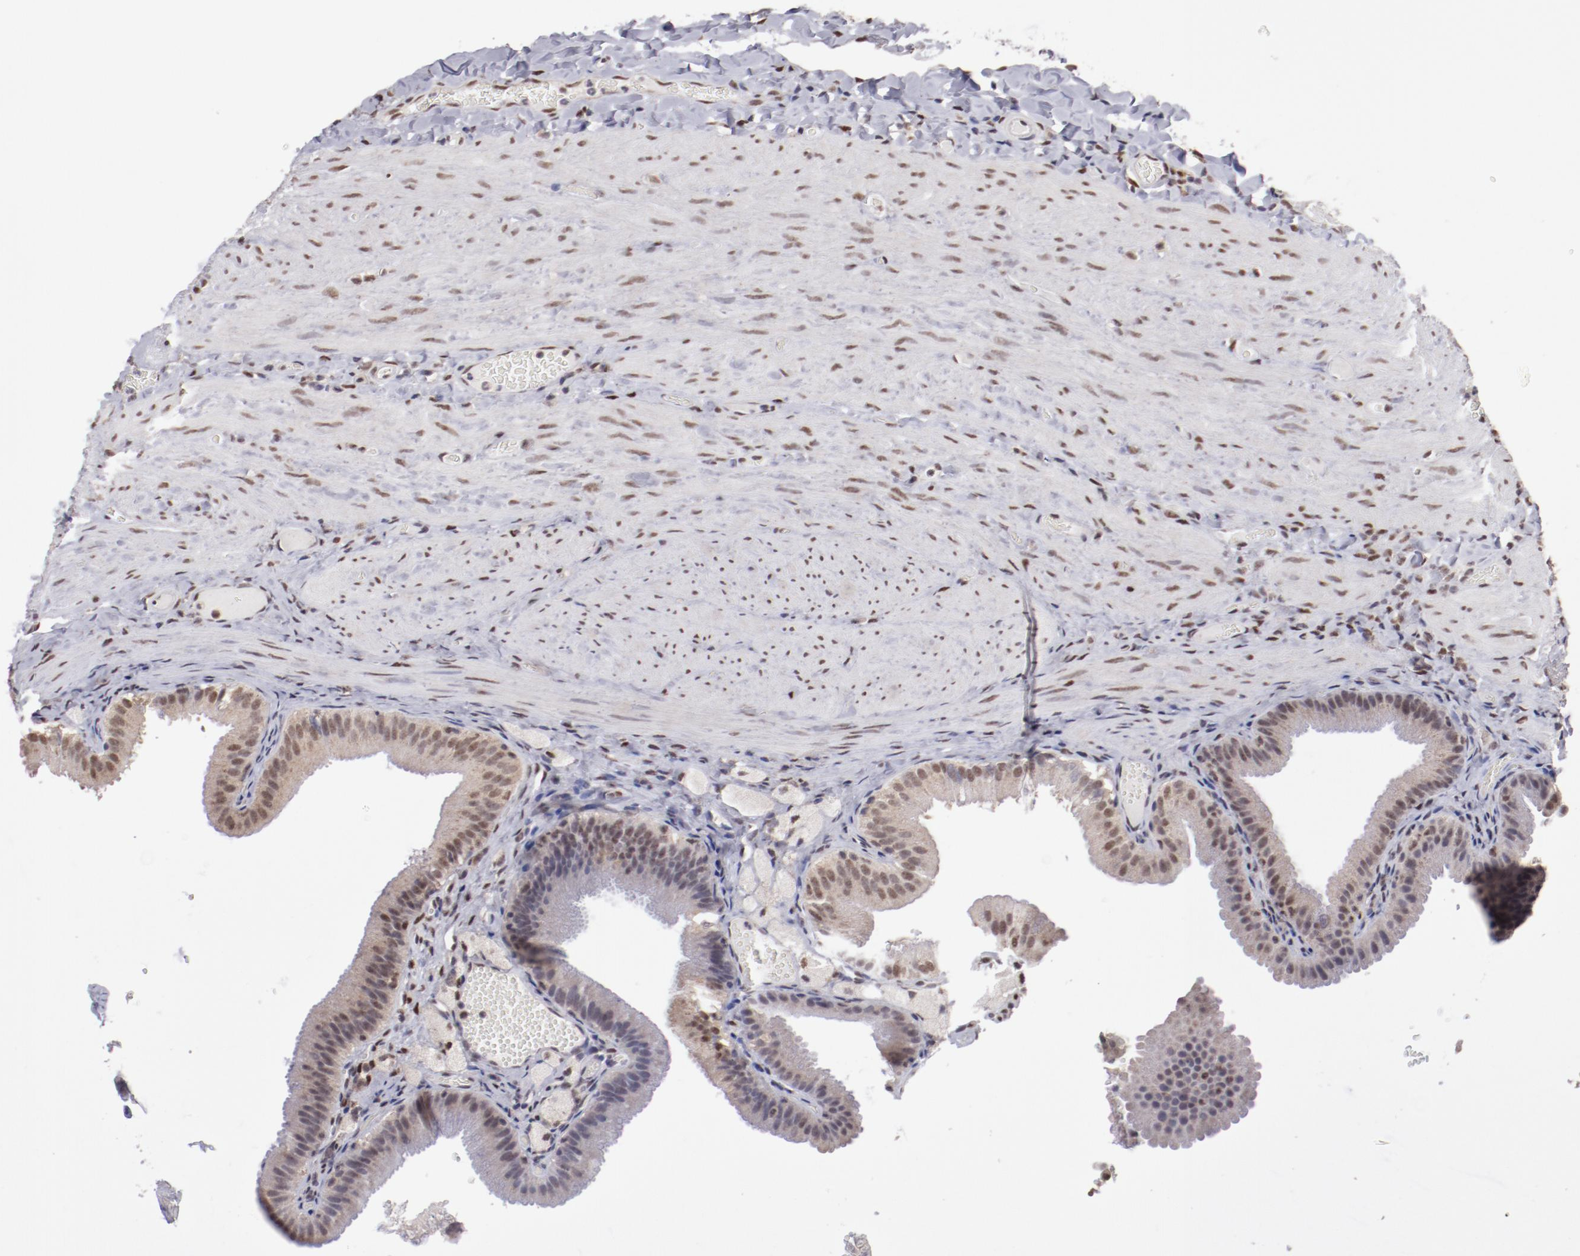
{"staining": {"intensity": "moderate", "quantity": "25%-75%", "location": "cytoplasmic/membranous,nuclear"}, "tissue": "gallbladder", "cell_type": "Glandular cells", "image_type": "normal", "snomed": [{"axis": "morphology", "description": "Normal tissue, NOS"}, {"axis": "topography", "description": "Gallbladder"}], "caption": "The image shows immunohistochemical staining of unremarkable gallbladder. There is moderate cytoplasmic/membranous,nuclear positivity is present in approximately 25%-75% of glandular cells.", "gene": "ARNT", "patient": {"sex": "female", "age": 24}}